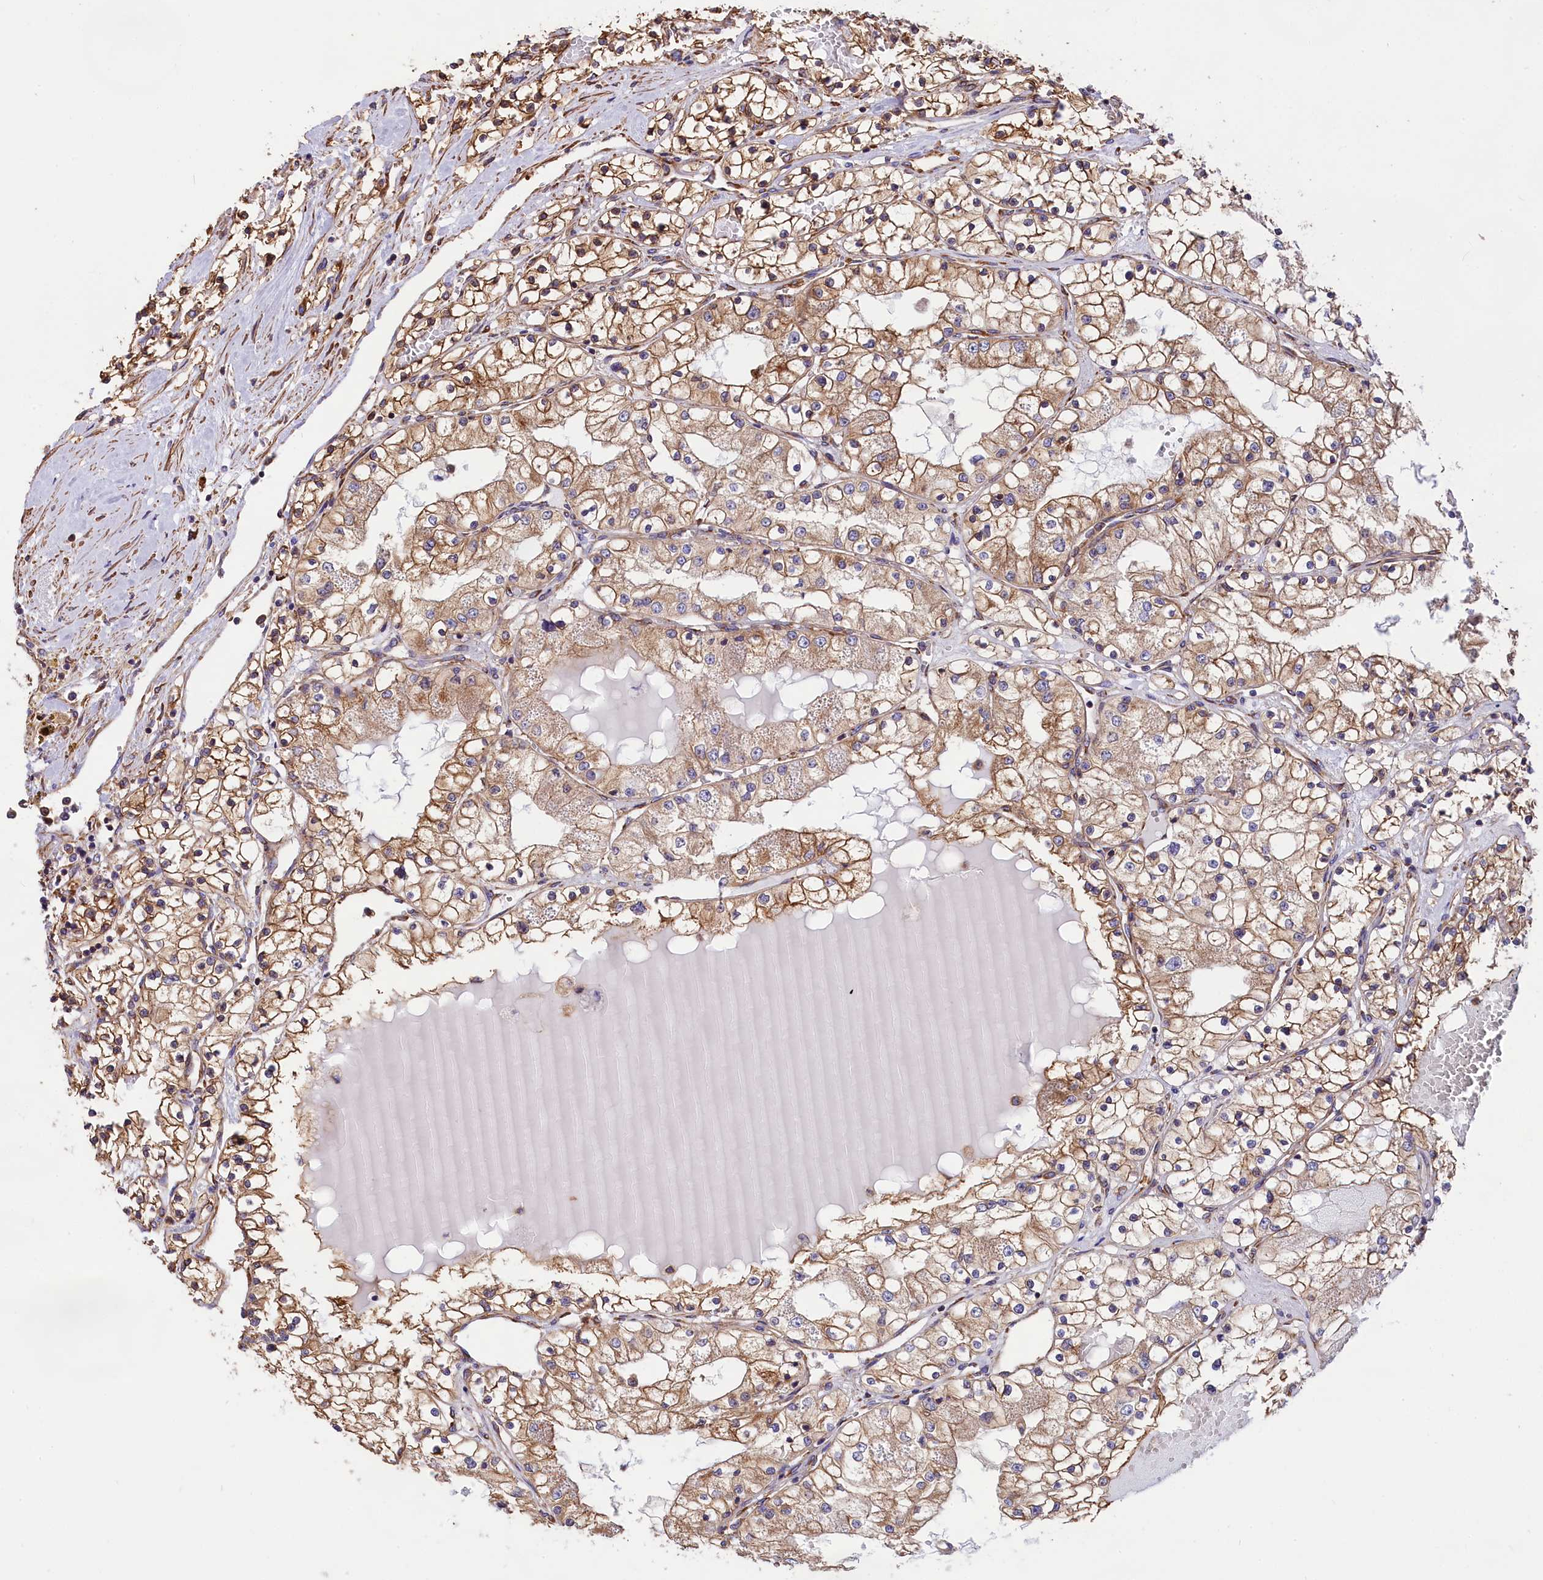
{"staining": {"intensity": "moderate", "quantity": ">75%", "location": "cytoplasmic/membranous"}, "tissue": "renal cancer", "cell_type": "Tumor cells", "image_type": "cancer", "snomed": [{"axis": "morphology", "description": "Normal tissue, NOS"}, {"axis": "morphology", "description": "Adenocarcinoma, NOS"}, {"axis": "topography", "description": "Kidney"}], "caption": "Renal cancer (adenocarcinoma) was stained to show a protein in brown. There is medium levels of moderate cytoplasmic/membranous positivity in about >75% of tumor cells.", "gene": "GYS1", "patient": {"sex": "male", "age": 68}}